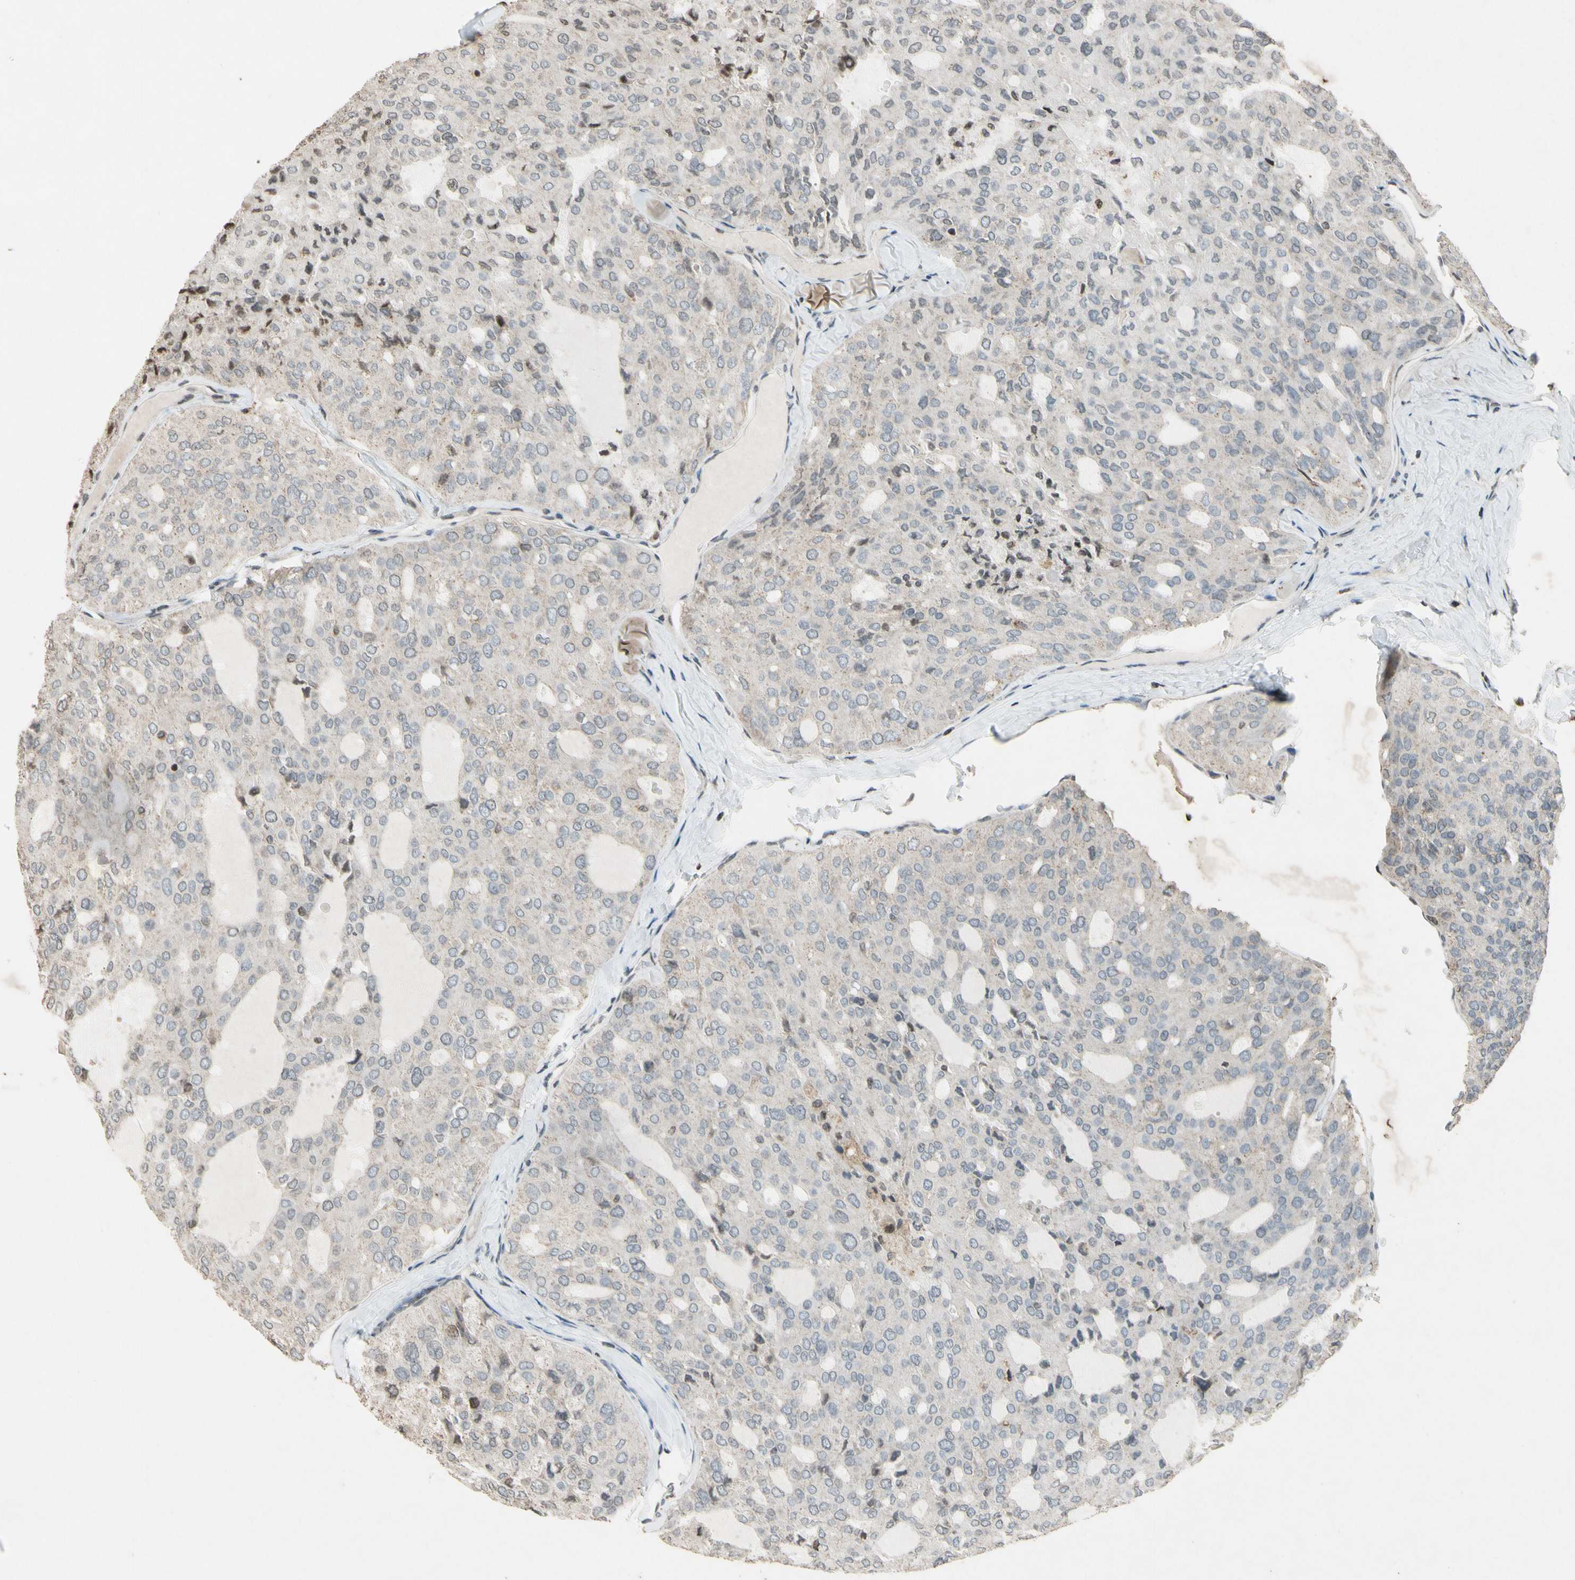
{"staining": {"intensity": "weak", "quantity": ">75%", "location": "cytoplasmic/membranous"}, "tissue": "thyroid cancer", "cell_type": "Tumor cells", "image_type": "cancer", "snomed": [{"axis": "morphology", "description": "Follicular adenoma carcinoma, NOS"}, {"axis": "topography", "description": "Thyroid gland"}], "caption": "About >75% of tumor cells in thyroid cancer (follicular adenoma carcinoma) show weak cytoplasmic/membranous protein expression as visualized by brown immunohistochemical staining.", "gene": "CLDN11", "patient": {"sex": "male", "age": 75}}